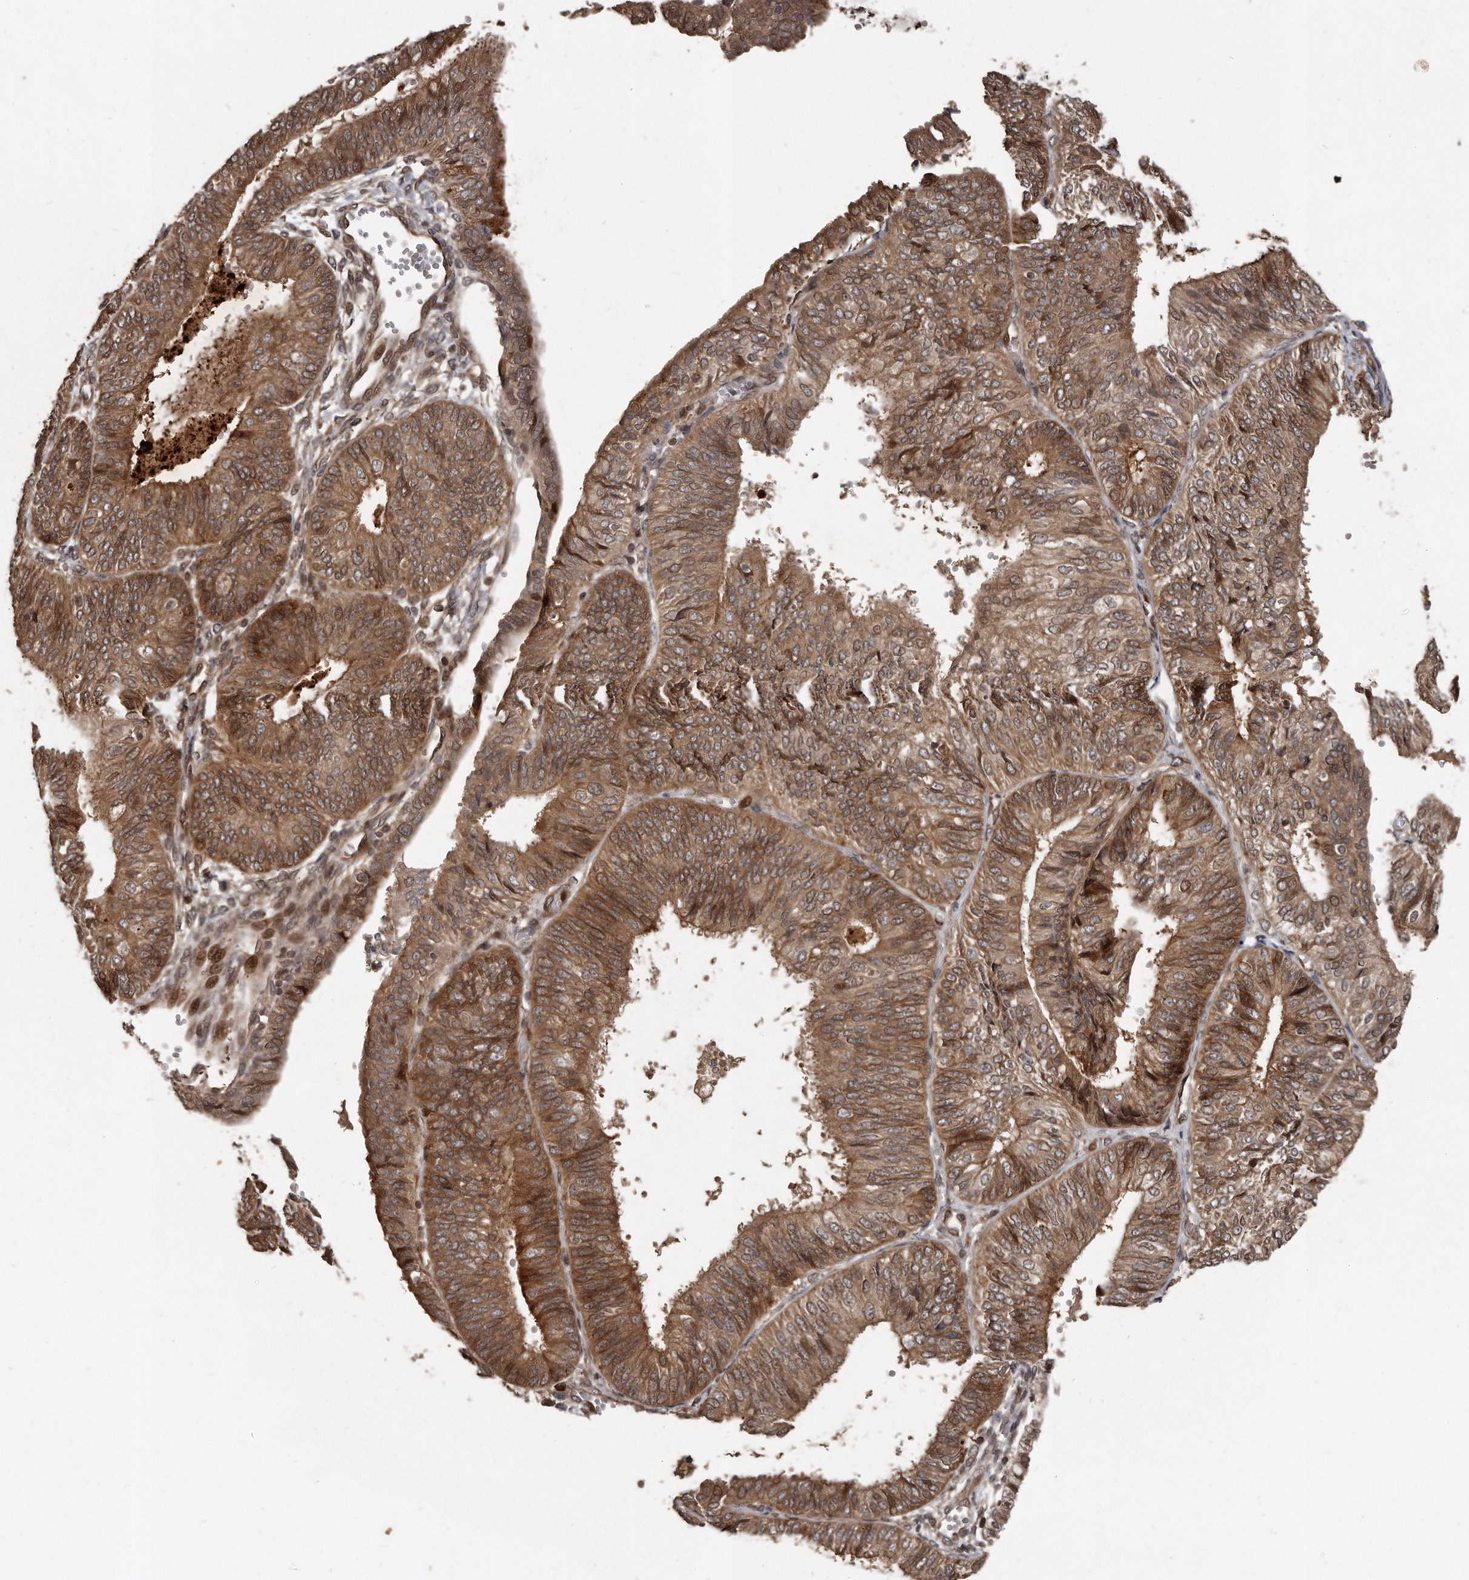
{"staining": {"intensity": "strong", "quantity": ">75%", "location": "cytoplasmic/membranous"}, "tissue": "endometrial cancer", "cell_type": "Tumor cells", "image_type": "cancer", "snomed": [{"axis": "morphology", "description": "Adenocarcinoma, NOS"}, {"axis": "topography", "description": "Endometrium"}], "caption": "Endometrial cancer was stained to show a protein in brown. There is high levels of strong cytoplasmic/membranous positivity in about >75% of tumor cells.", "gene": "GCH1", "patient": {"sex": "female", "age": 58}}